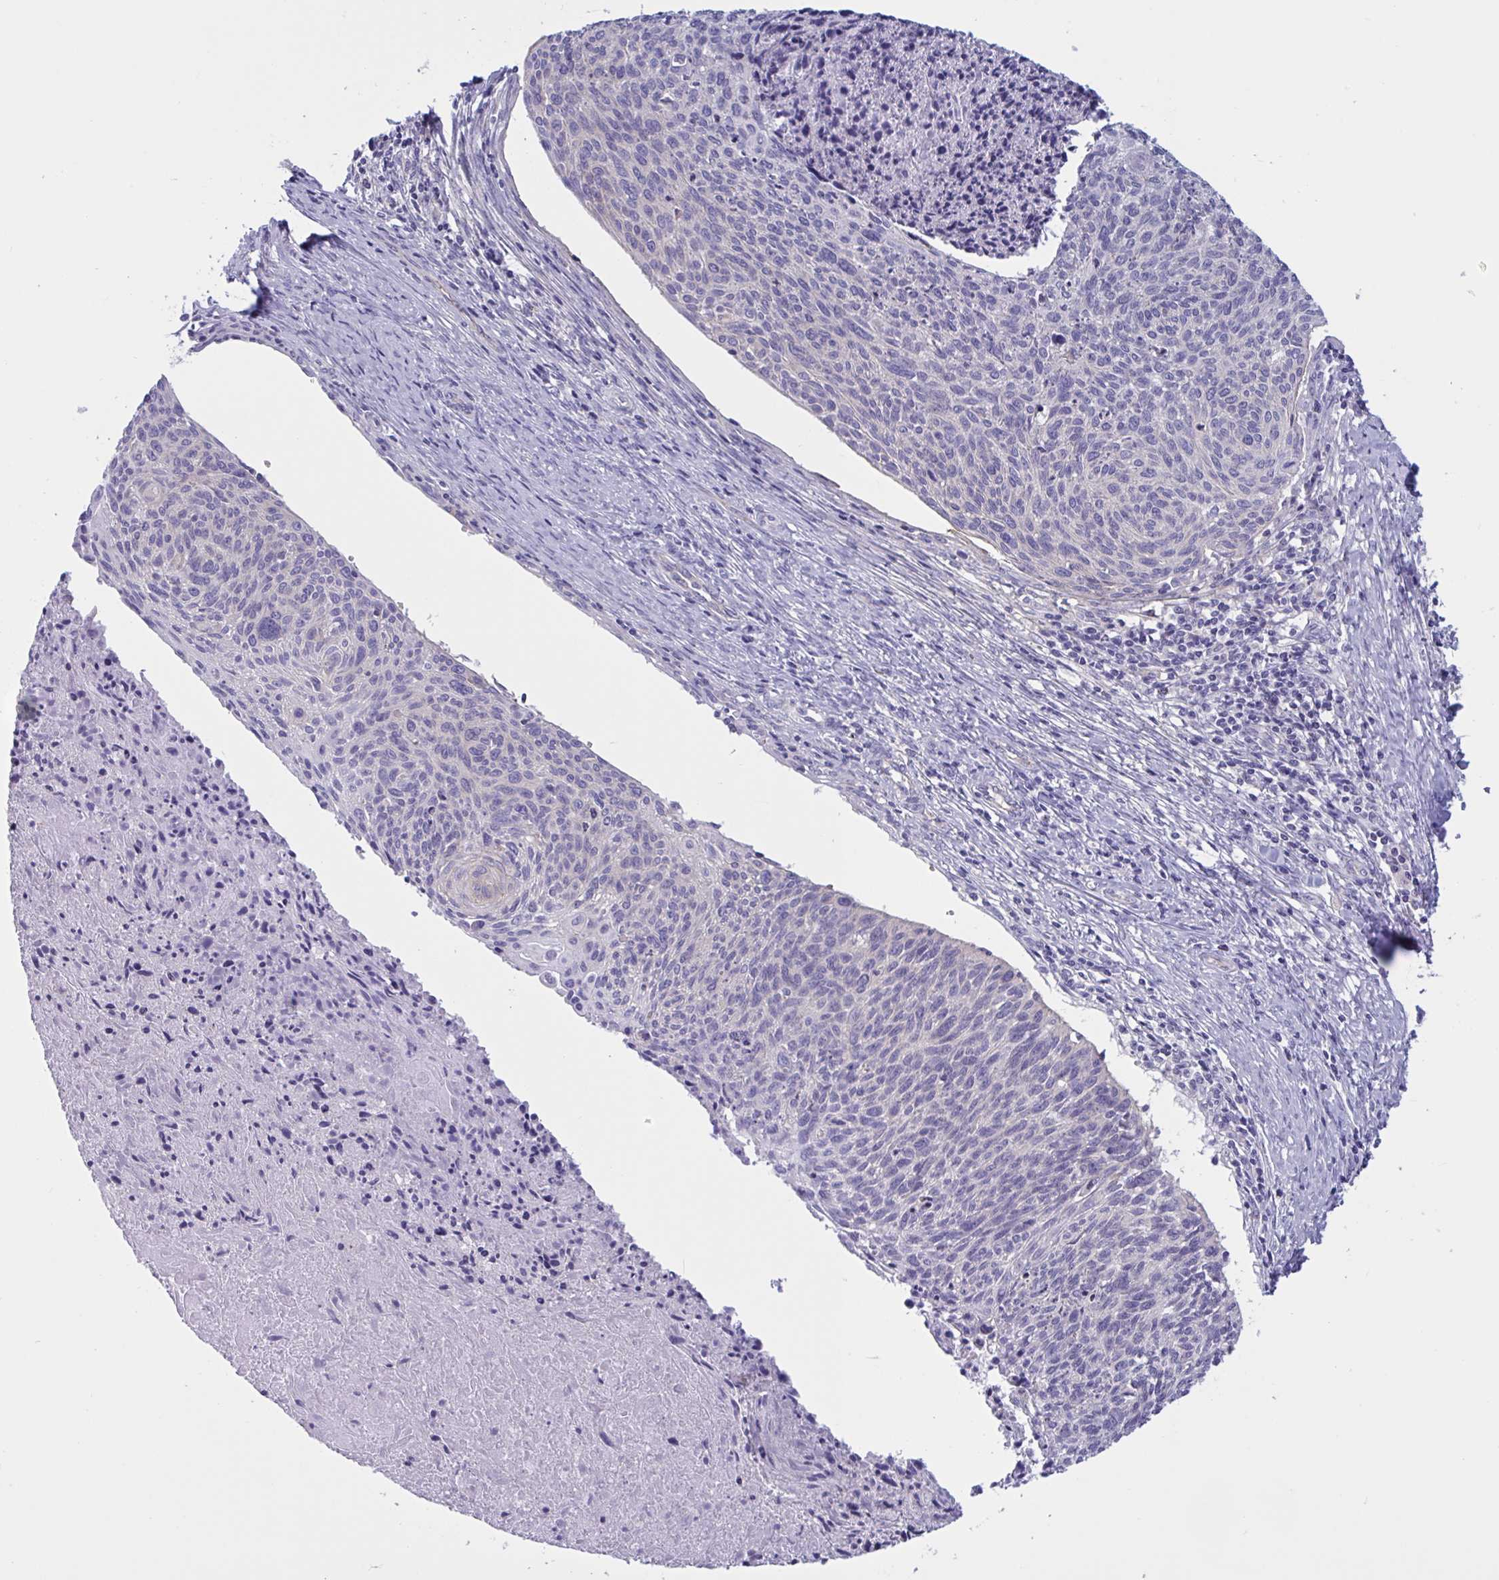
{"staining": {"intensity": "negative", "quantity": "none", "location": "none"}, "tissue": "cervical cancer", "cell_type": "Tumor cells", "image_type": "cancer", "snomed": [{"axis": "morphology", "description": "Squamous cell carcinoma, NOS"}, {"axis": "topography", "description": "Cervix"}], "caption": "Squamous cell carcinoma (cervical) stained for a protein using IHC reveals no staining tumor cells.", "gene": "OXLD1", "patient": {"sex": "female", "age": 49}}